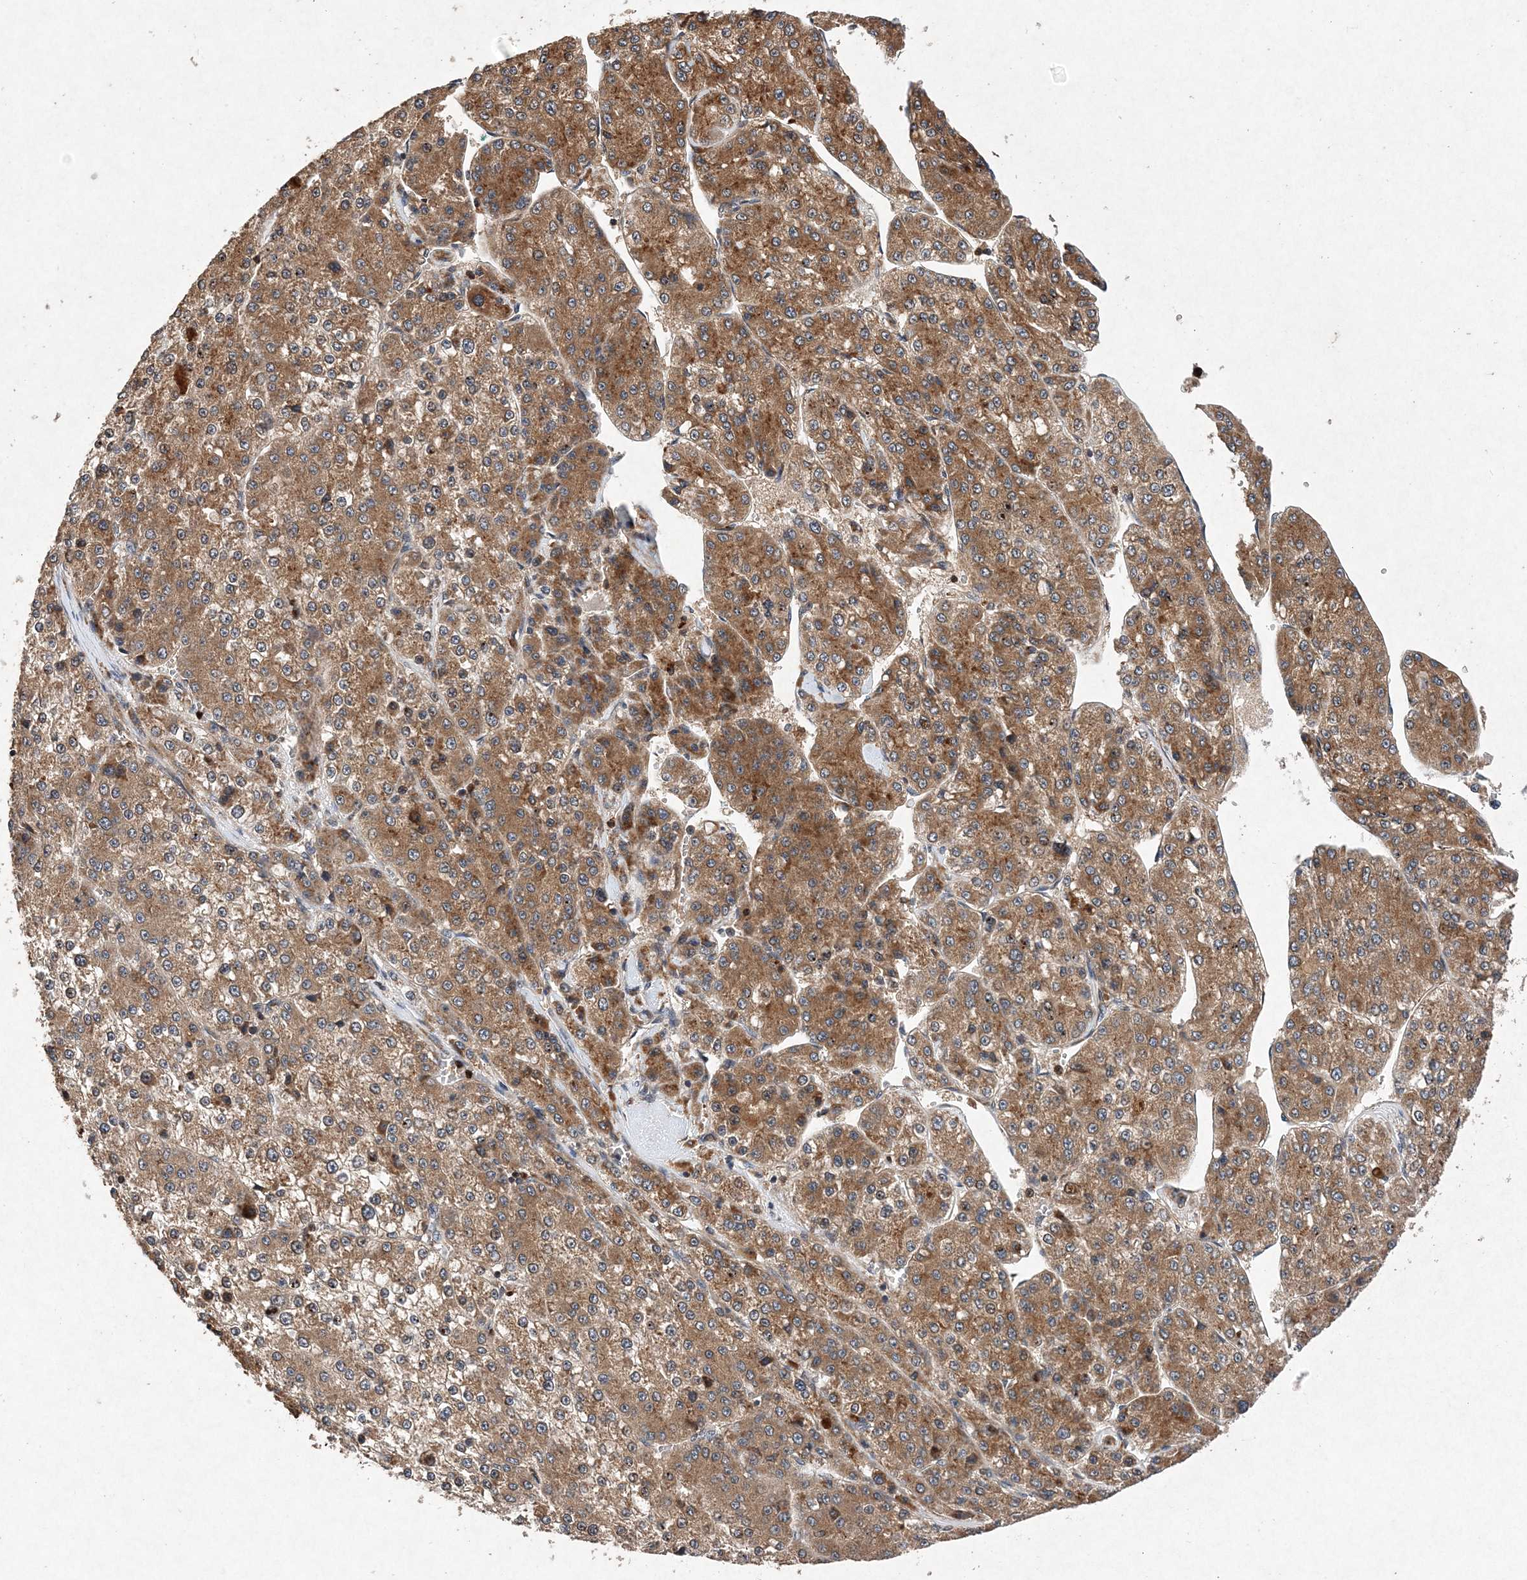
{"staining": {"intensity": "moderate", "quantity": ">75%", "location": "cytoplasmic/membranous"}, "tissue": "liver cancer", "cell_type": "Tumor cells", "image_type": "cancer", "snomed": [{"axis": "morphology", "description": "Carcinoma, Hepatocellular, NOS"}, {"axis": "topography", "description": "Liver"}], "caption": "Immunohistochemistry photomicrograph of liver cancer stained for a protein (brown), which exhibits medium levels of moderate cytoplasmic/membranous positivity in about >75% of tumor cells.", "gene": "PROSER1", "patient": {"sex": "female", "age": 73}}